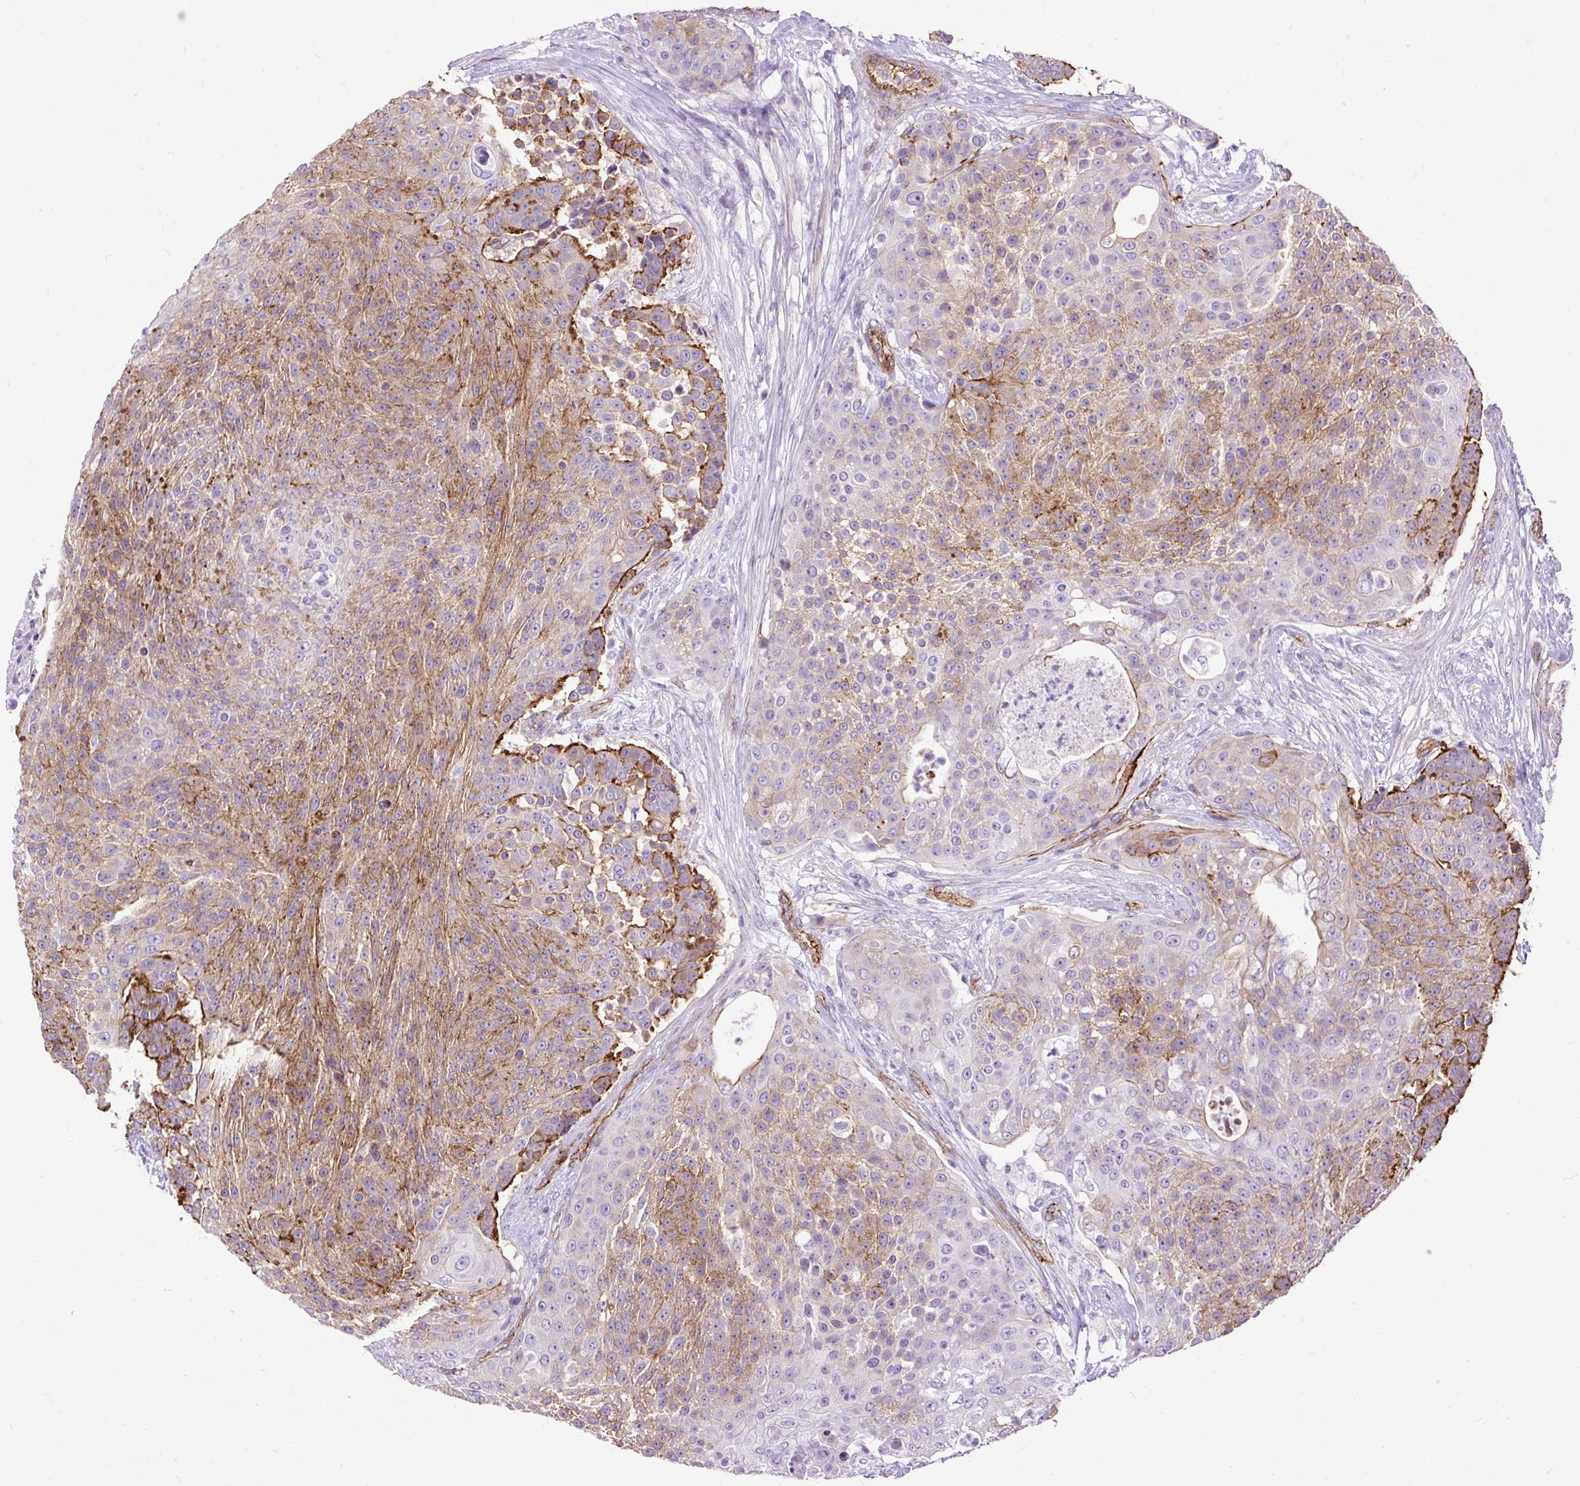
{"staining": {"intensity": "moderate", "quantity": "25%-75%", "location": "cytoplasmic/membranous"}, "tissue": "urothelial cancer", "cell_type": "Tumor cells", "image_type": "cancer", "snomed": [{"axis": "morphology", "description": "Urothelial carcinoma, High grade"}, {"axis": "topography", "description": "Urinary bladder"}], "caption": "IHC image of neoplastic tissue: high-grade urothelial carcinoma stained using immunohistochemistry (IHC) reveals medium levels of moderate protein expression localized specifically in the cytoplasmic/membranous of tumor cells, appearing as a cytoplasmic/membranous brown color.", "gene": "MAGEB16", "patient": {"sex": "female", "age": 63}}